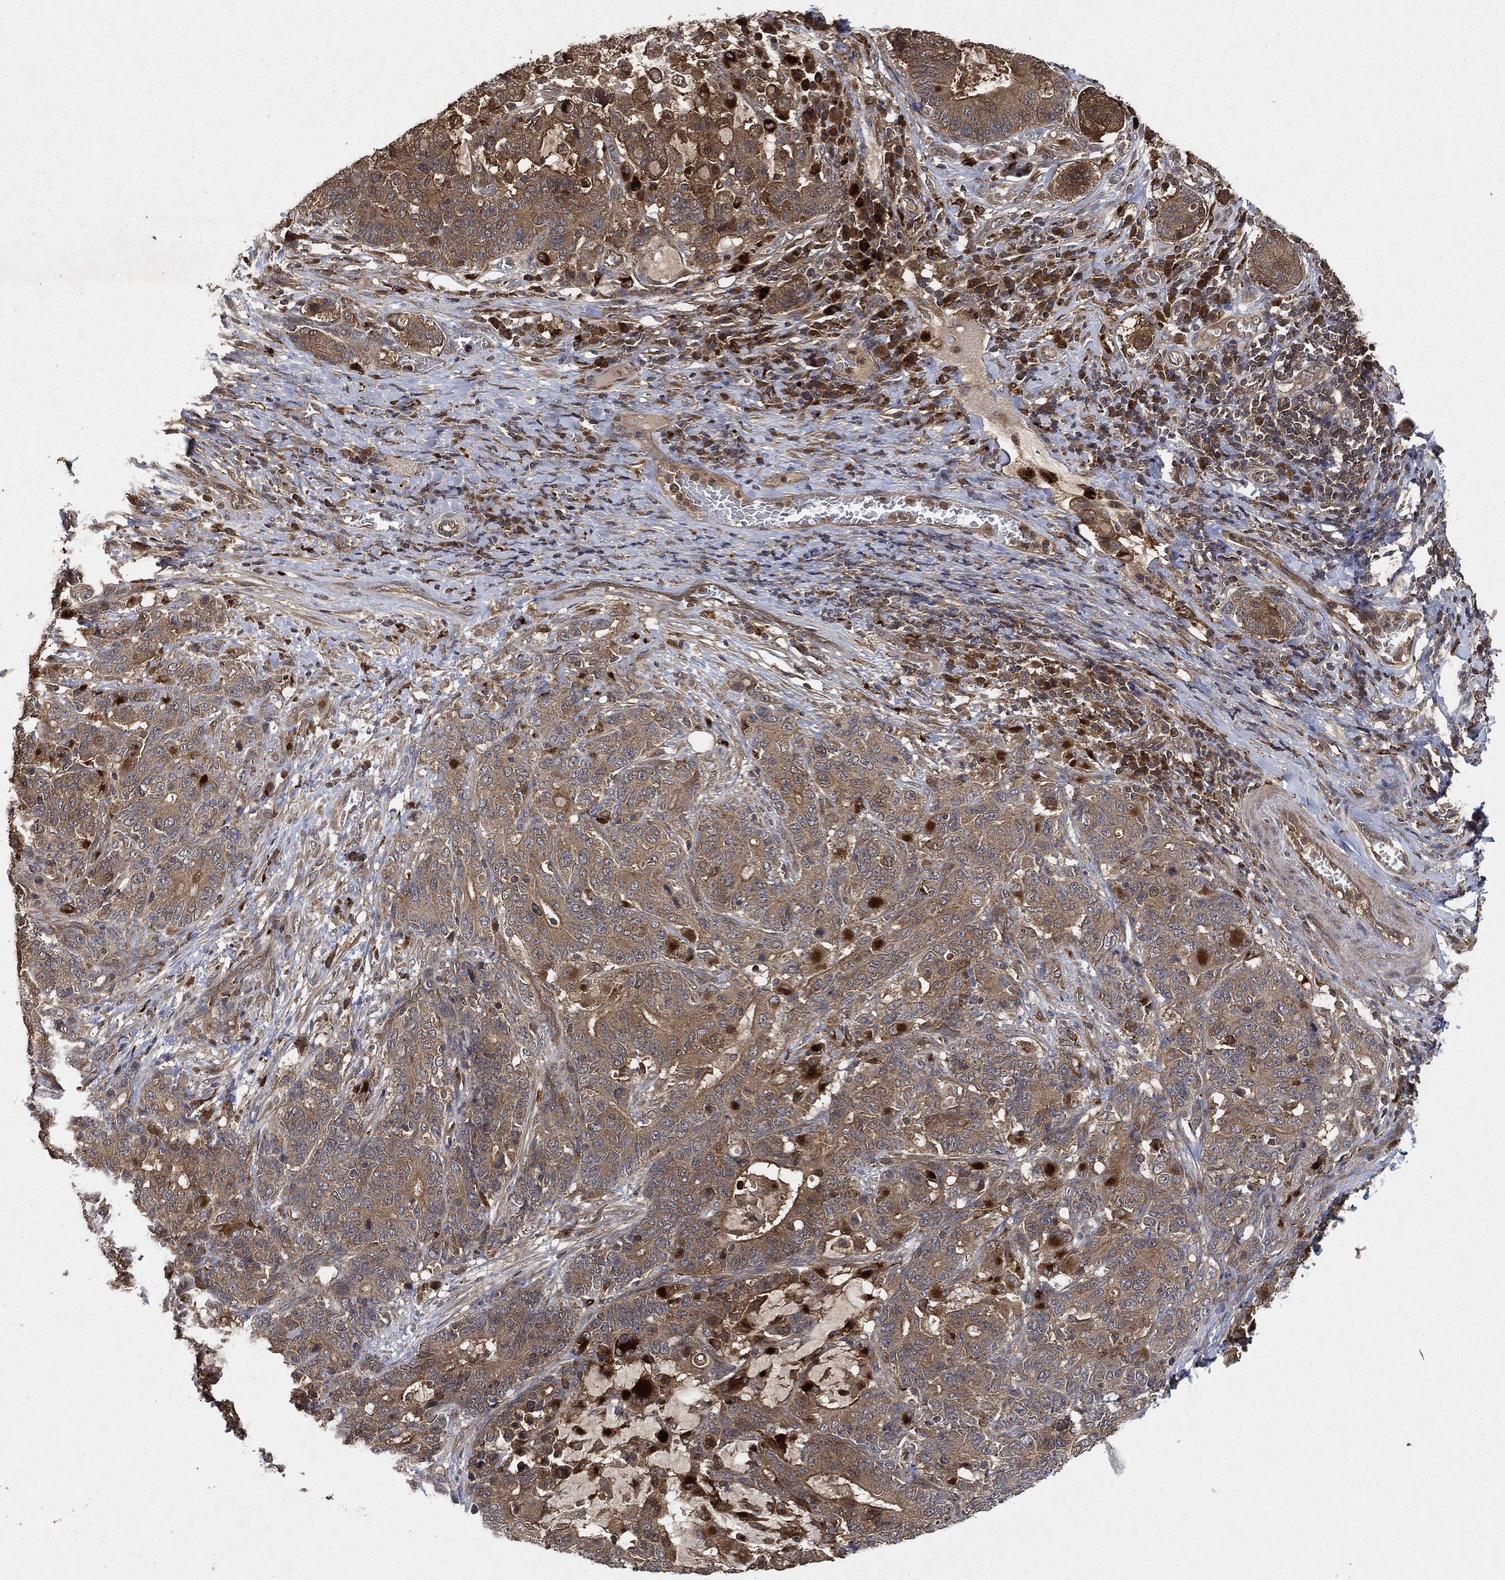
{"staining": {"intensity": "moderate", "quantity": "25%-75%", "location": "cytoplasmic/membranous"}, "tissue": "stomach cancer", "cell_type": "Tumor cells", "image_type": "cancer", "snomed": [{"axis": "morphology", "description": "Normal tissue, NOS"}, {"axis": "morphology", "description": "Adenocarcinoma, NOS"}, {"axis": "topography", "description": "Stomach"}], "caption": "Stomach cancer was stained to show a protein in brown. There is medium levels of moderate cytoplasmic/membranous positivity in about 25%-75% of tumor cells.", "gene": "BRAF", "patient": {"sex": "female", "age": 64}}